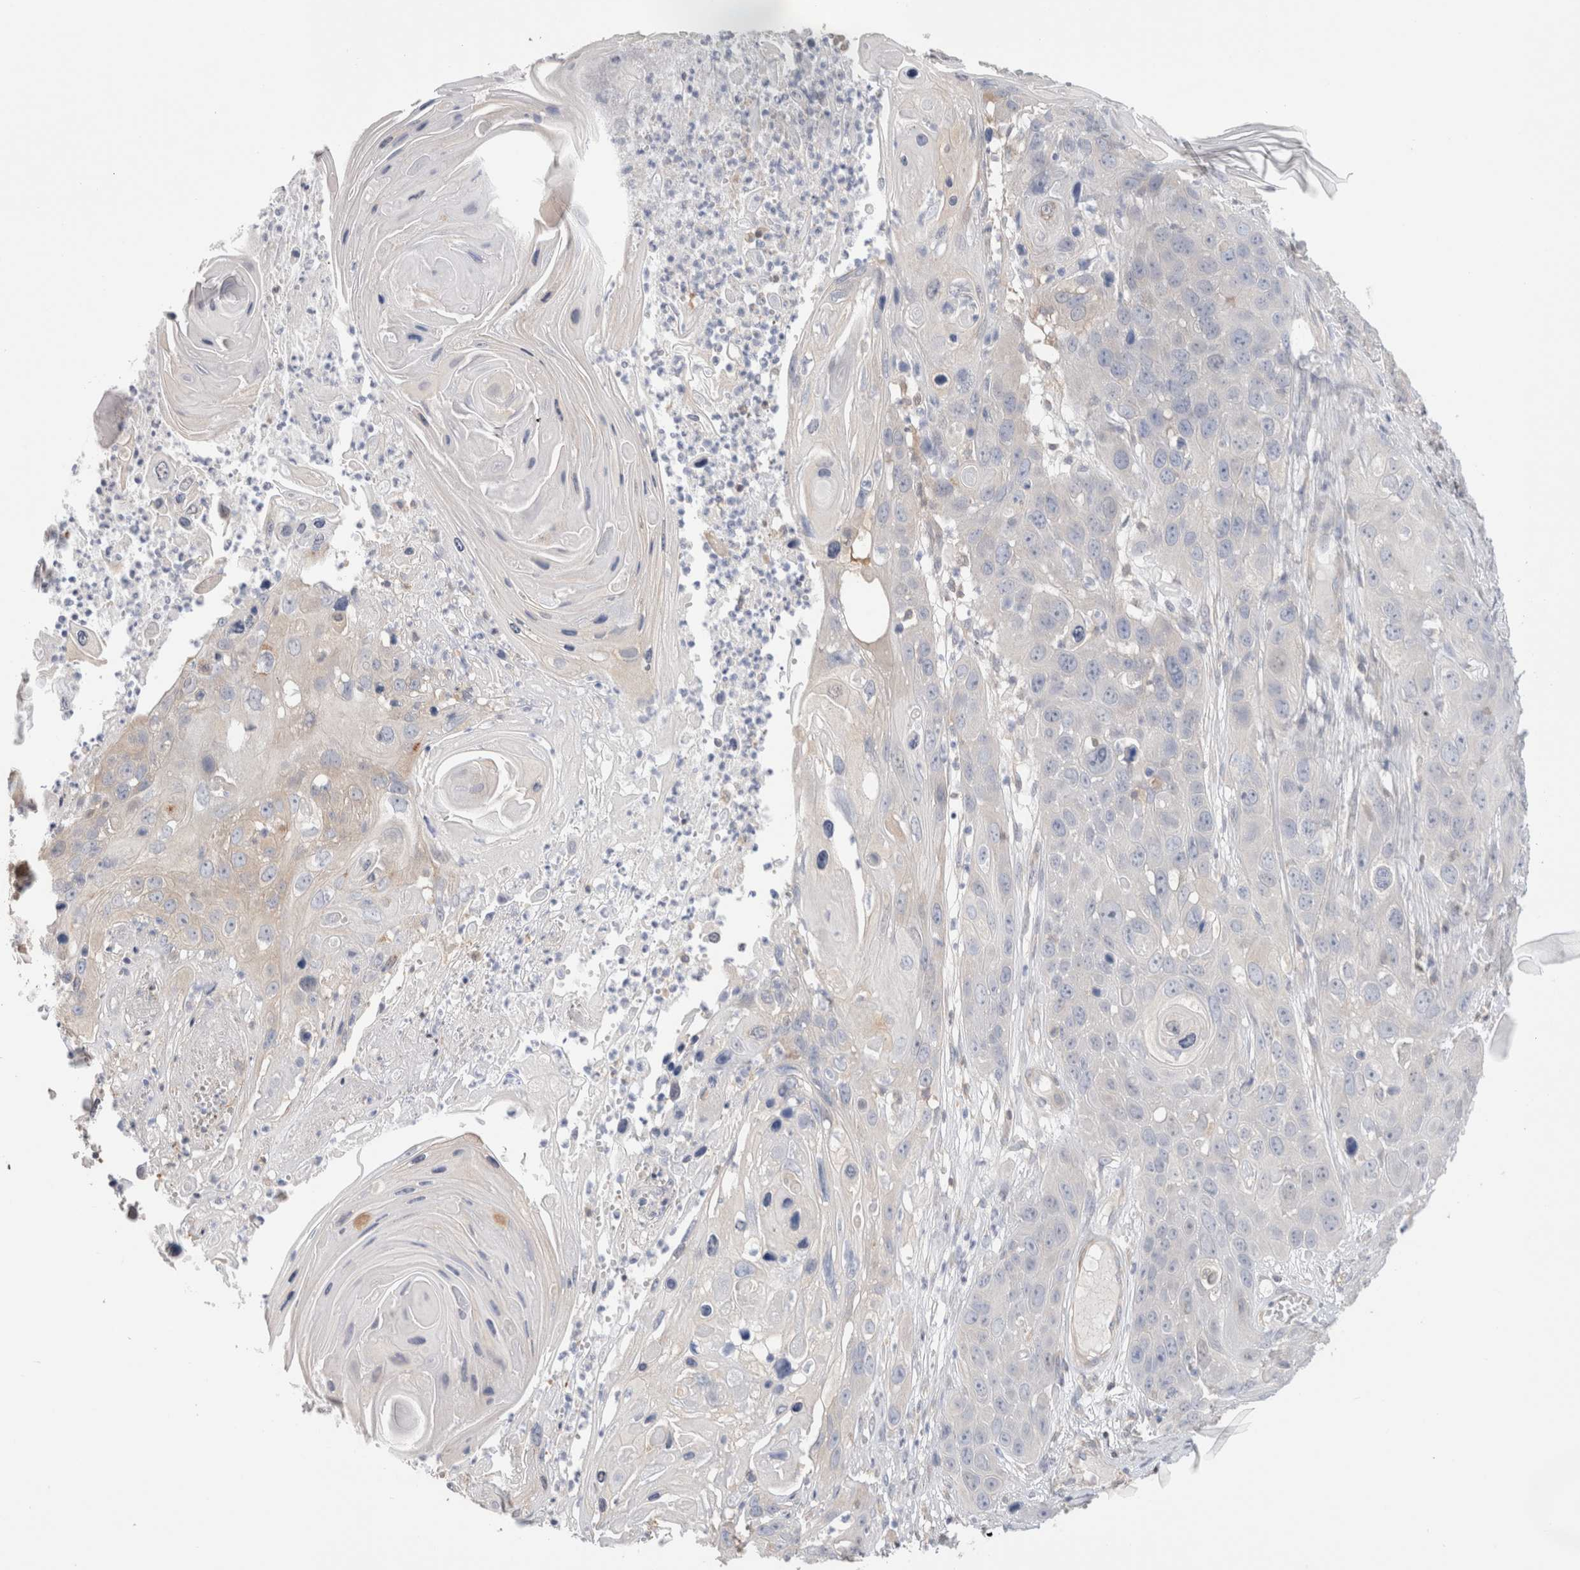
{"staining": {"intensity": "negative", "quantity": "none", "location": "none"}, "tissue": "skin cancer", "cell_type": "Tumor cells", "image_type": "cancer", "snomed": [{"axis": "morphology", "description": "Squamous cell carcinoma, NOS"}, {"axis": "topography", "description": "Skin"}], "caption": "Immunohistochemistry (IHC) histopathology image of skin cancer stained for a protein (brown), which demonstrates no staining in tumor cells. (DAB (3,3'-diaminobenzidine) immunohistochemistry (IHC) visualized using brightfield microscopy, high magnification).", "gene": "CAPN2", "patient": {"sex": "male", "age": 55}}